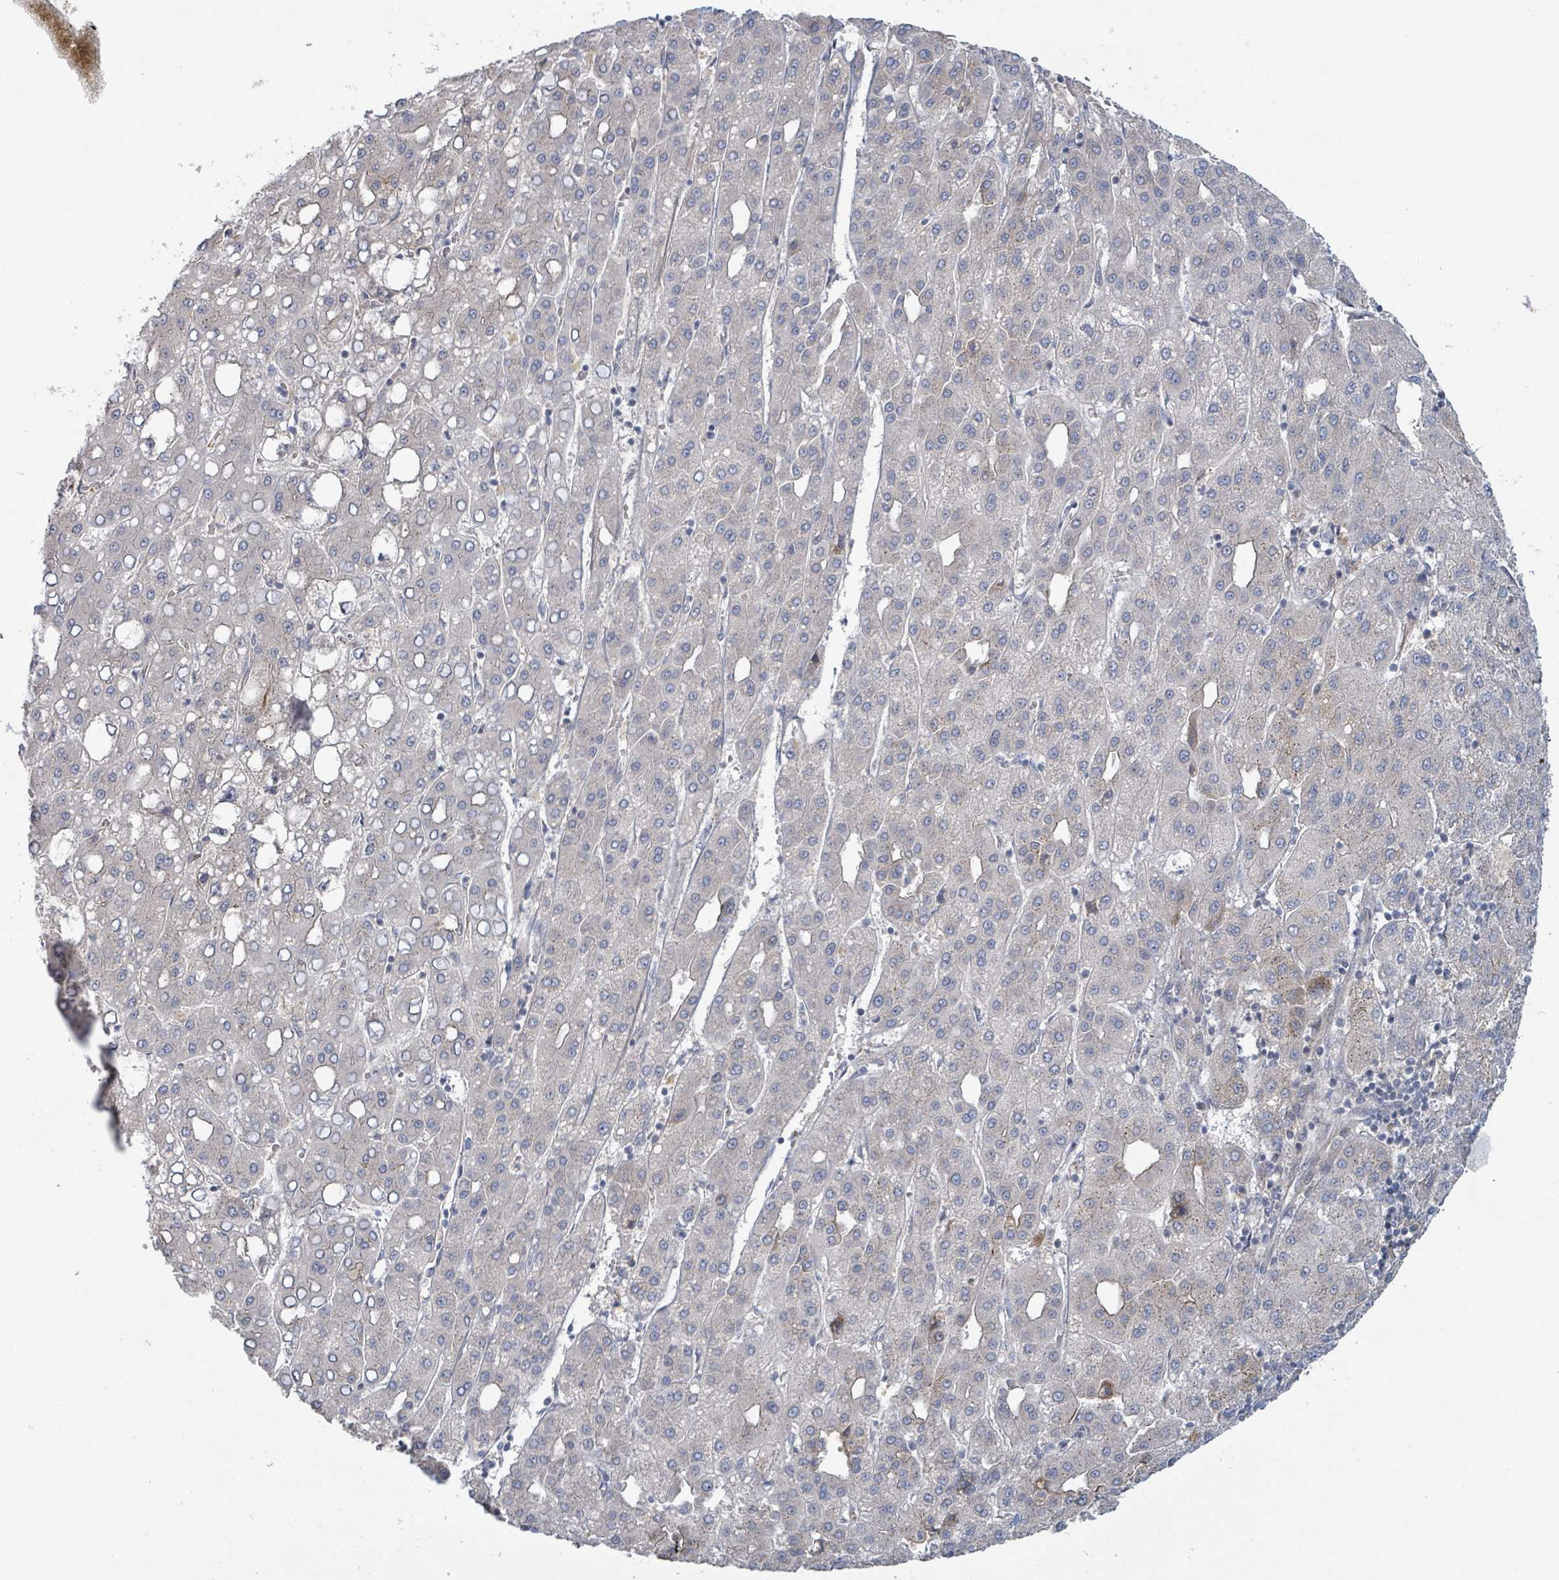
{"staining": {"intensity": "weak", "quantity": "<25%", "location": "cytoplasmic/membranous"}, "tissue": "liver cancer", "cell_type": "Tumor cells", "image_type": "cancer", "snomed": [{"axis": "morphology", "description": "Carcinoma, Hepatocellular, NOS"}, {"axis": "topography", "description": "Liver"}], "caption": "IHC image of human liver hepatocellular carcinoma stained for a protein (brown), which demonstrates no expression in tumor cells.", "gene": "COL5A3", "patient": {"sex": "male", "age": 65}}